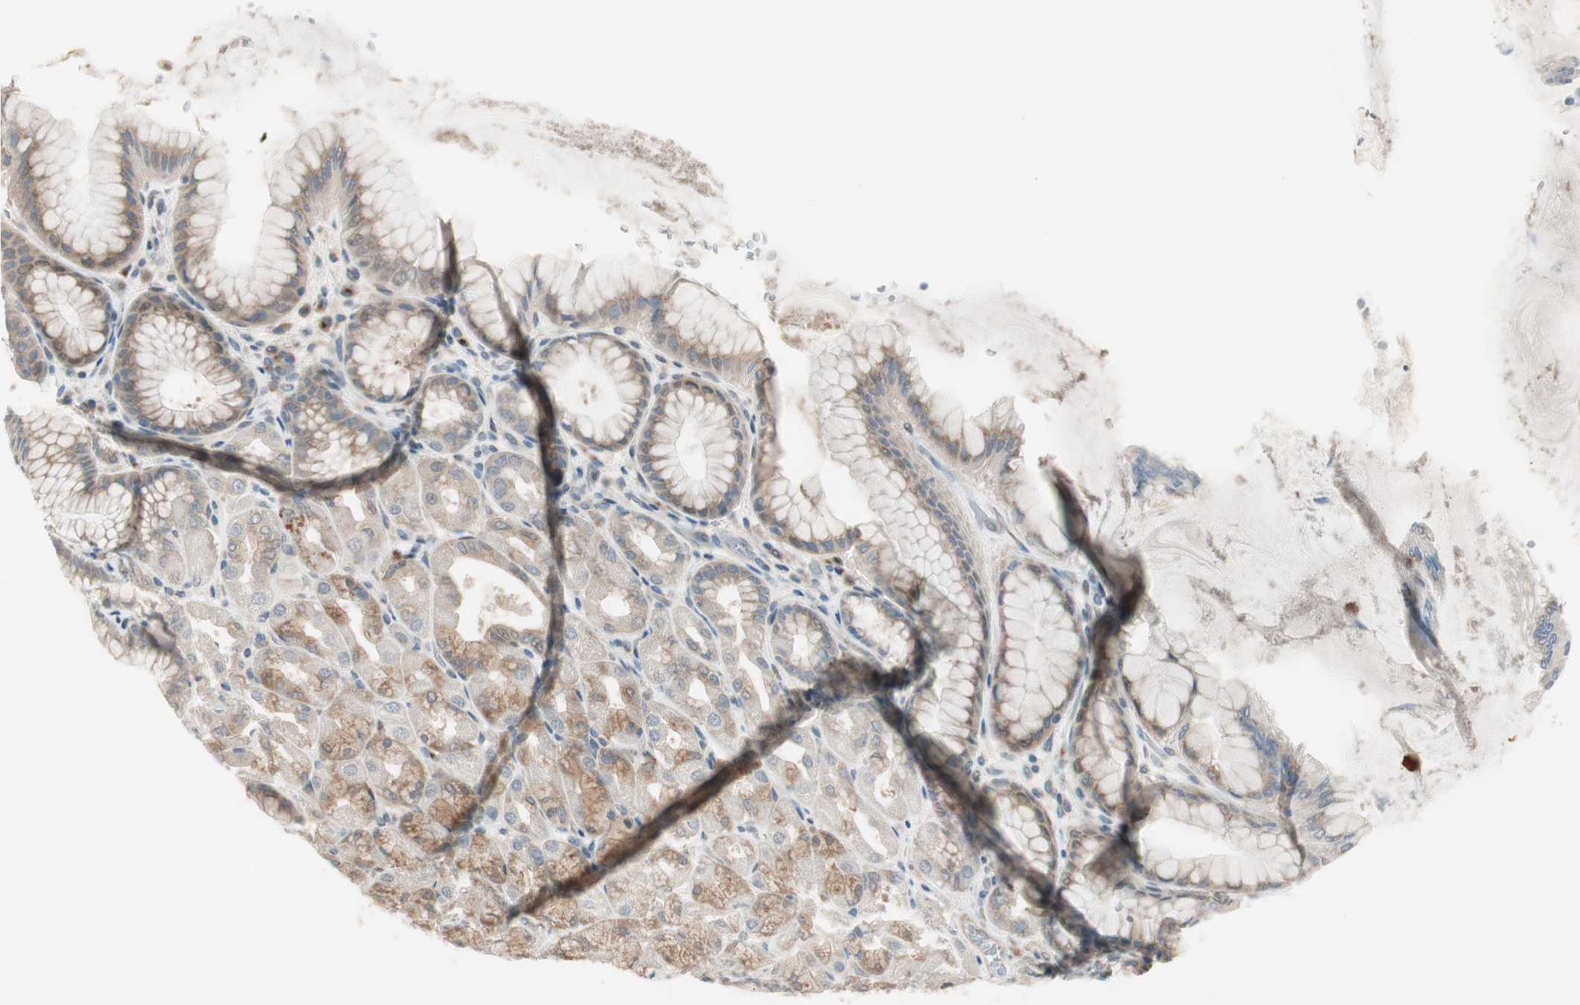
{"staining": {"intensity": "moderate", "quantity": ">75%", "location": "cytoplasmic/membranous"}, "tissue": "stomach", "cell_type": "Glandular cells", "image_type": "normal", "snomed": [{"axis": "morphology", "description": "Normal tissue, NOS"}, {"axis": "topography", "description": "Stomach, upper"}], "caption": "About >75% of glandular cells in benign human stomach reveal moderate cytoplasmic/membranous protein expression as visualized by brown immunohistochemical staining.", "gene": "CGRRF1", "patient": {"sex": "female", "age": 56}}